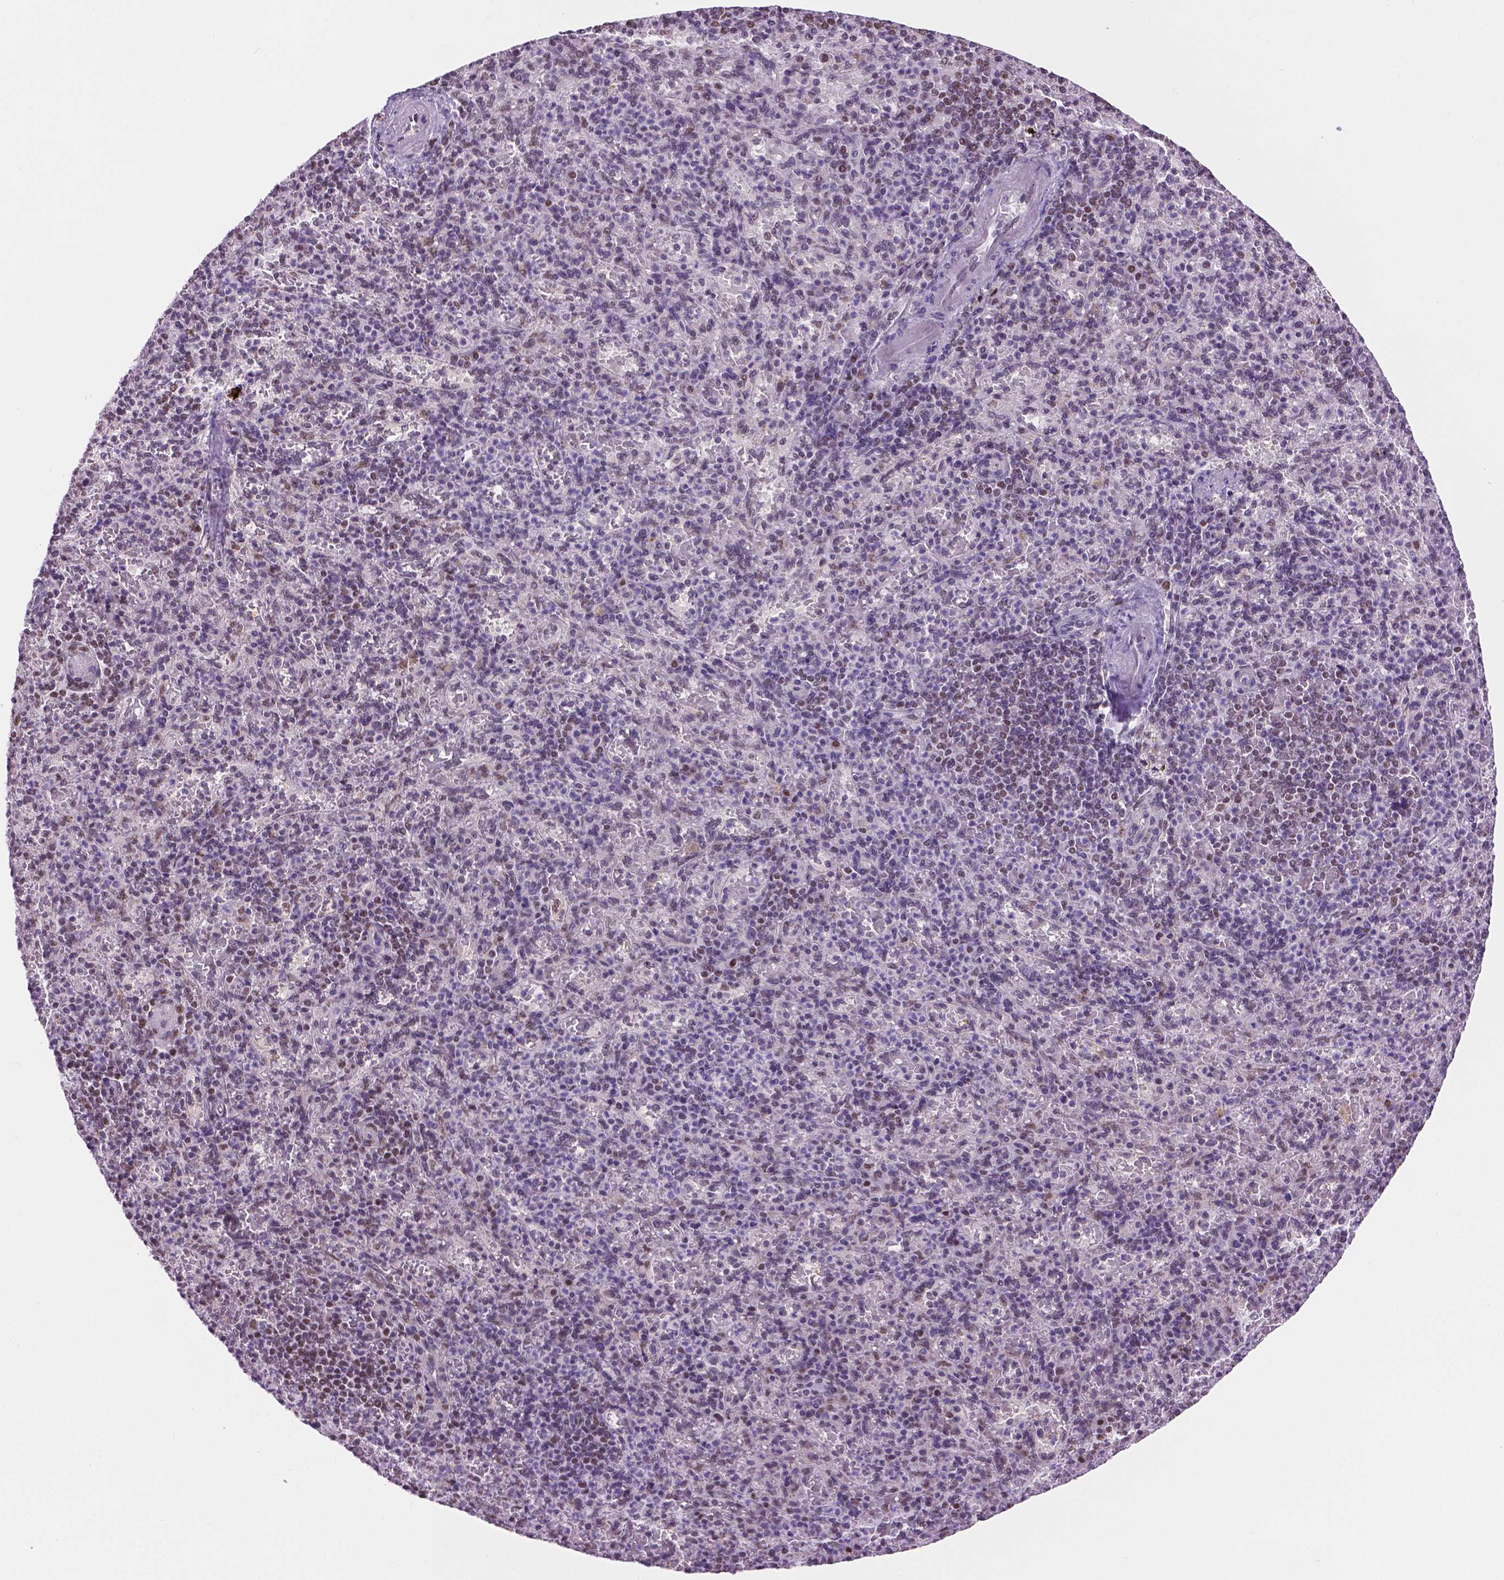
{"staining": {"intensity": "negative", "quantity": "none", "location": "none"}, "tissue": "spleen", "cell_type": "Cells in red pulp", "image_type": "normal", "snomed": [{"axis": "morphology", "description": "Normal tissue, NOS"}, {"axis": "topography", "description": "Spleen"}], "caption": "Human spleen stained for a protein using IHC shows no staining in cells in red pulp.", "gene": "ABI2", "patient": {"sex": "female", "age": 74}}